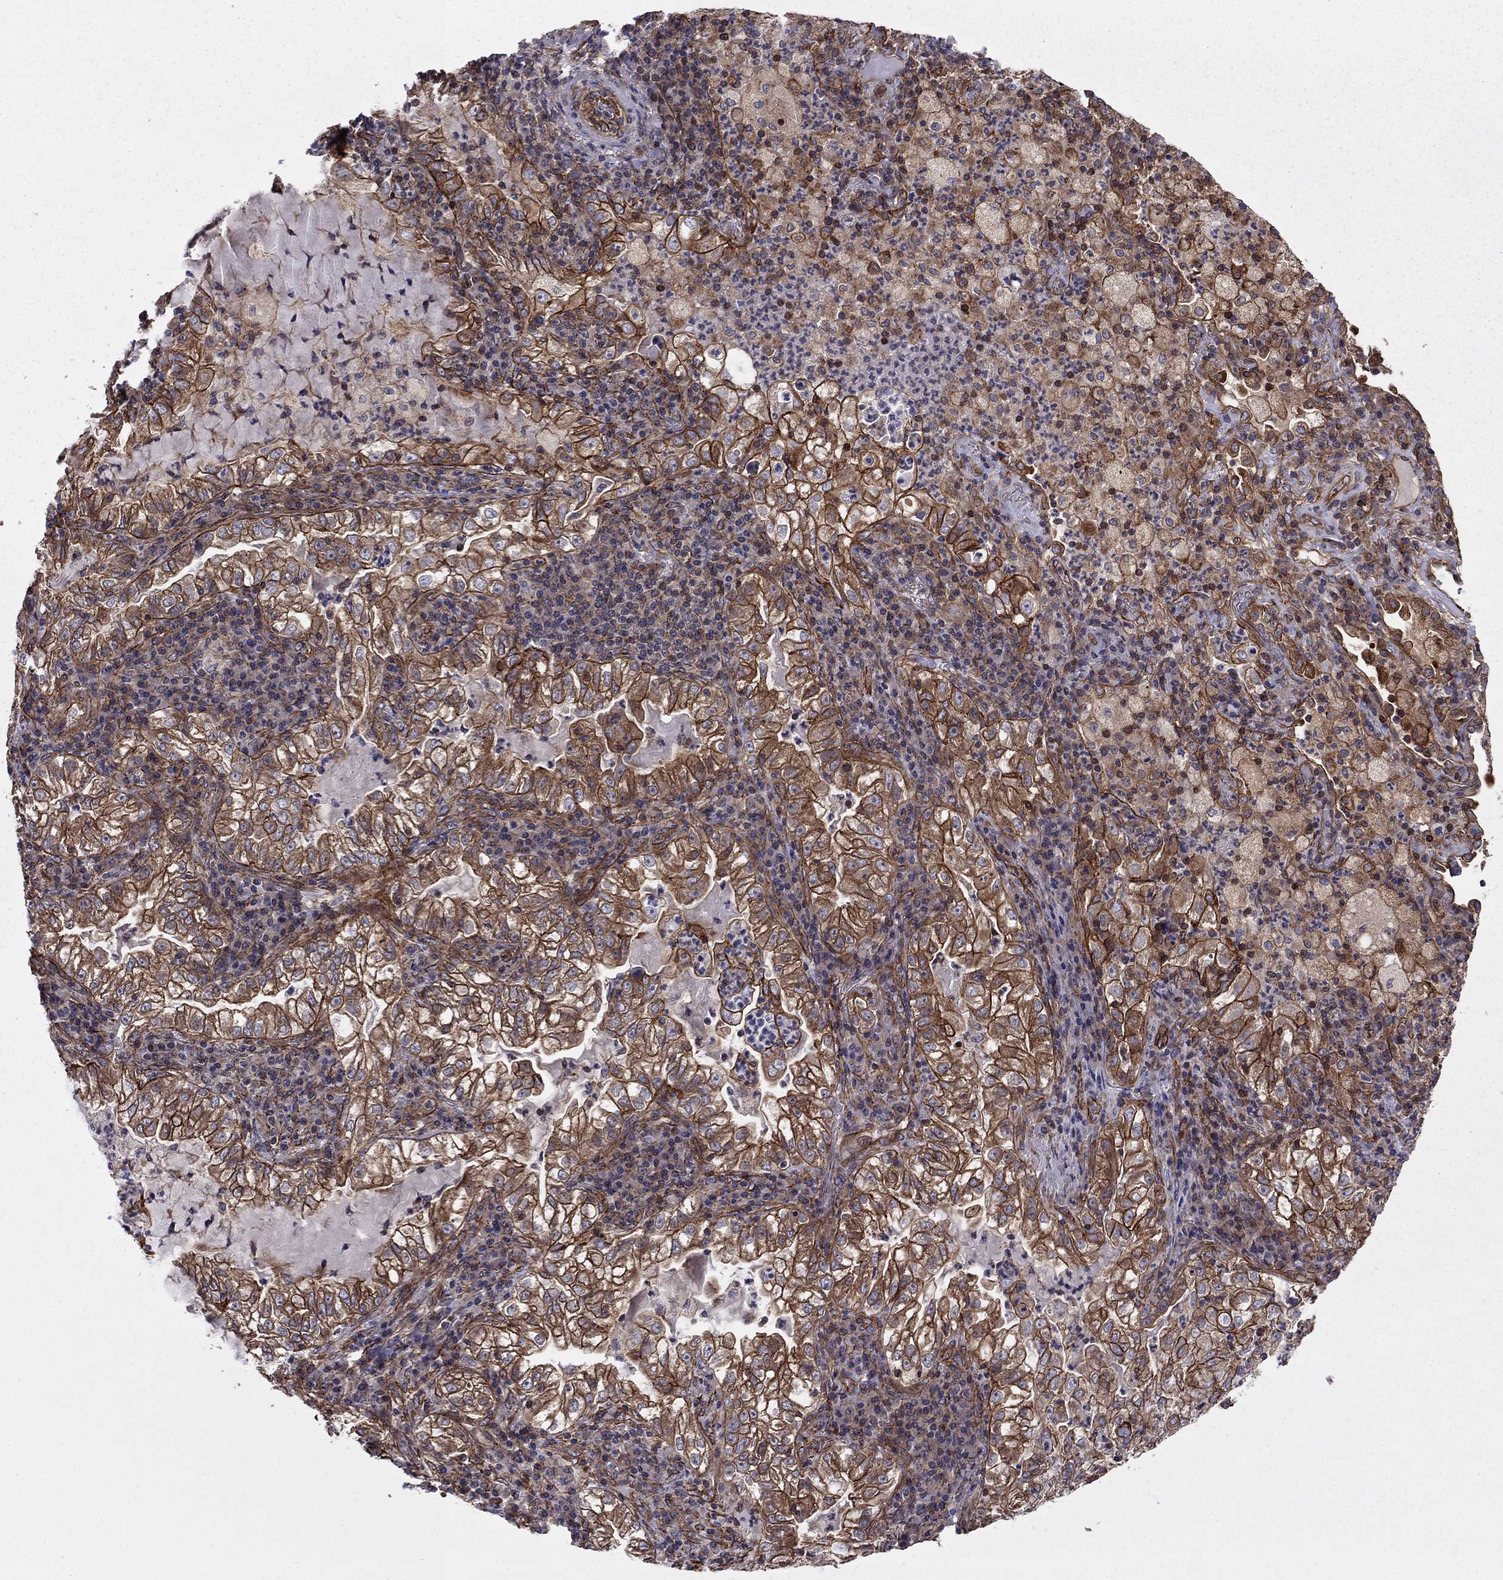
{"staining": {"intensity": "strong", "quantity": ">75%", "location": "cytoplasmic/membranous"}, "tissue": "lung cancer", "cell_type": "Tumor cells", "image_type": "cancer", "snomed": [{"axis": "morphology", "description": "Adenocarcinoma, NOS"}, {"axis": "topography", "description": "Lung"}], "caption": "Lung cancer (adenocarcinoma) stained for a protein reveals strong cytoplasmic/membranous positivity in tumor cells.", "gene": "SHMT1", "patient": {"sex": "female", "age": 73}}